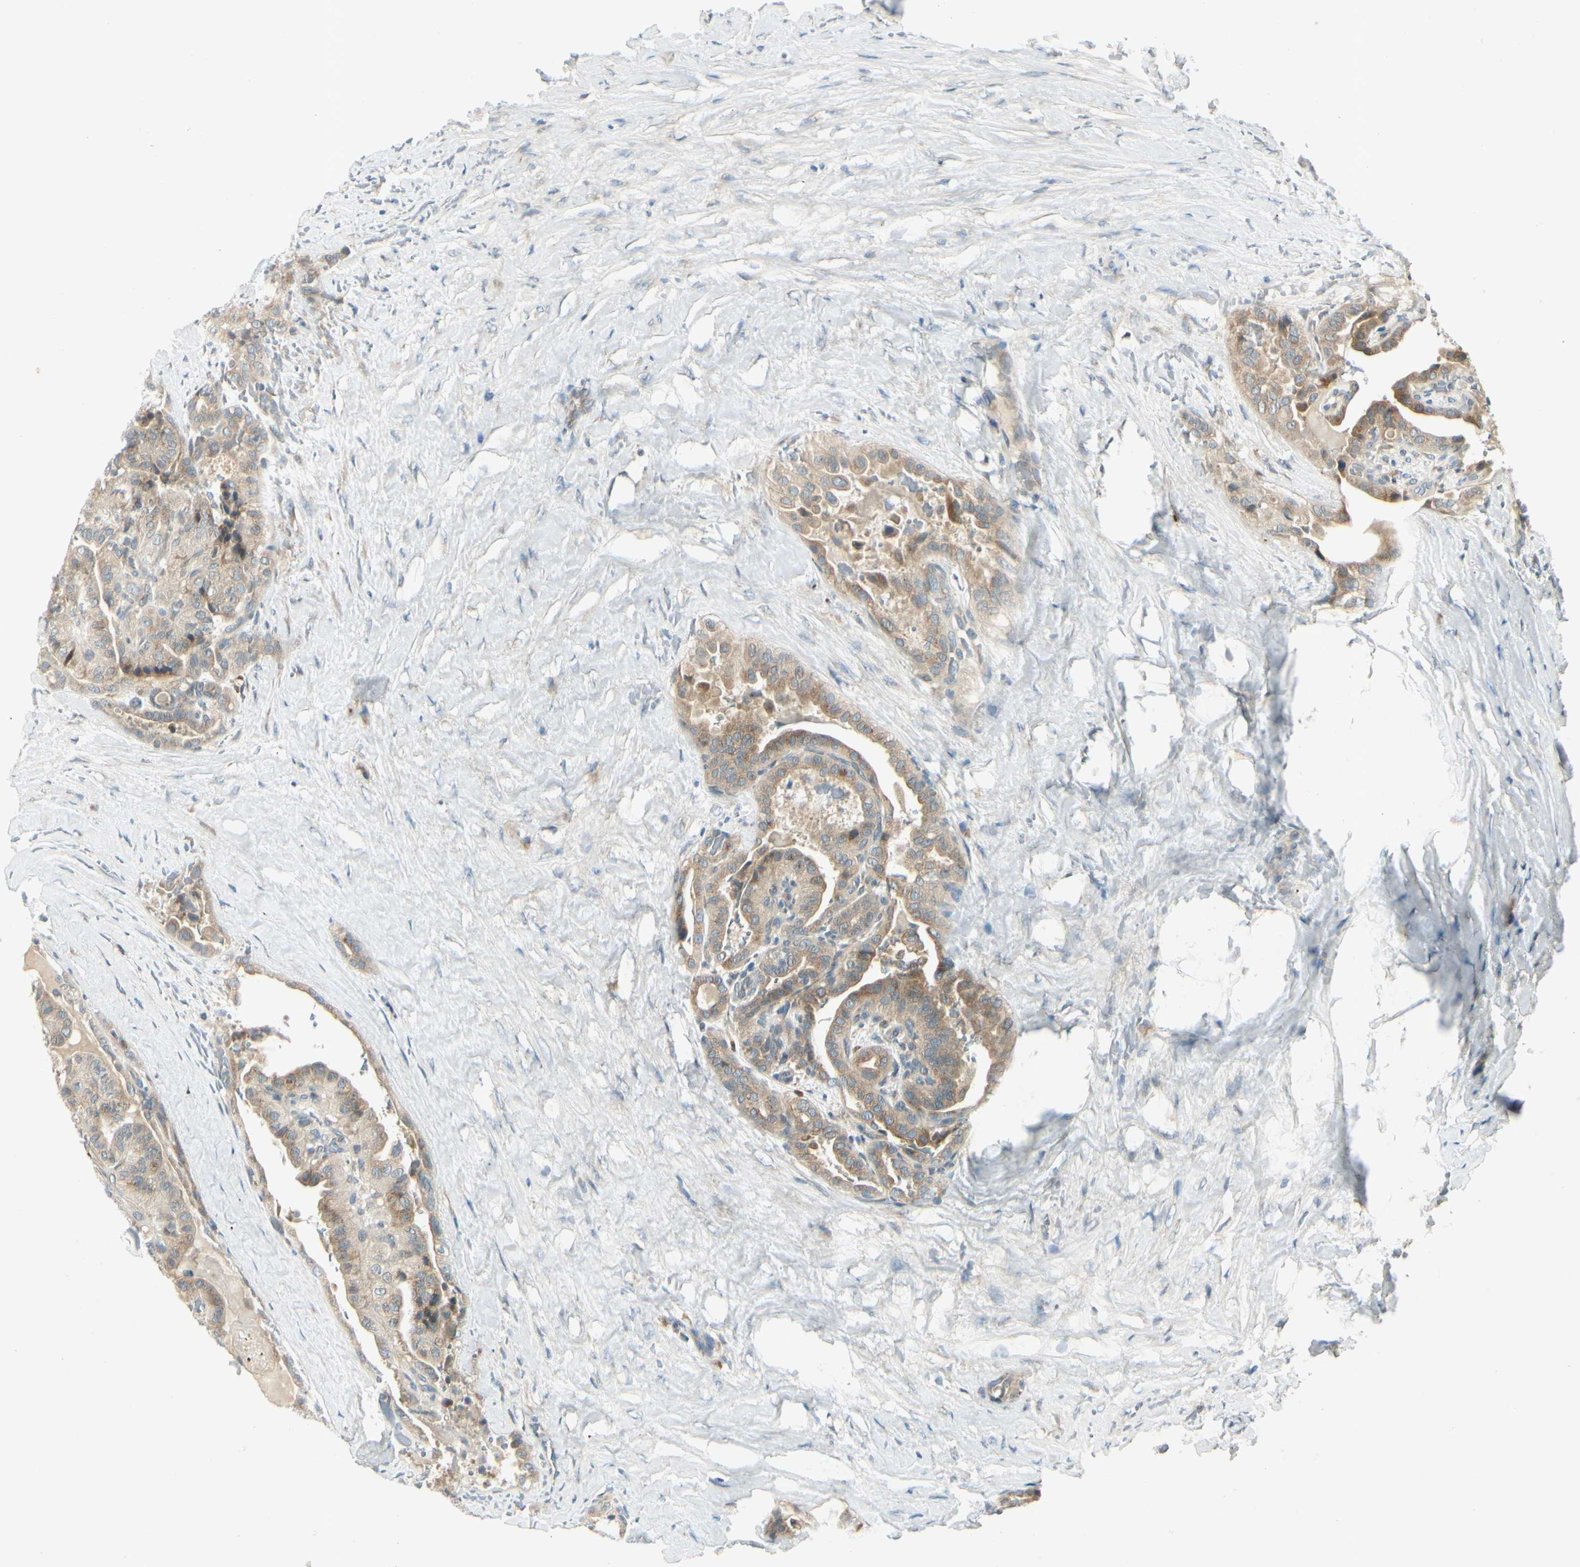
{"staining": {"intensity": "moderate", "quantity": ">75%", "location": "cytoplasmic/membranous"}, "tissue": "thyroid cancer", "cell_type": "Tumor cells", "image_type": "cancer", "snomed": [{"axis": "morphology", "description": "Papillary adenocarcinoma, NOS"}, {"axis": "topography", "description": "Thyroid gland"}], "caption": "A photomicrograph showing moderate cytoplasmic/membranous staining in approximately >75% of tumor cells in thyroid papillary adenocarcinoma, as visualized by brown immunohistochemical staining.", "gene": "BNIP1", "patient": {"sex": "male", "age": 77}}